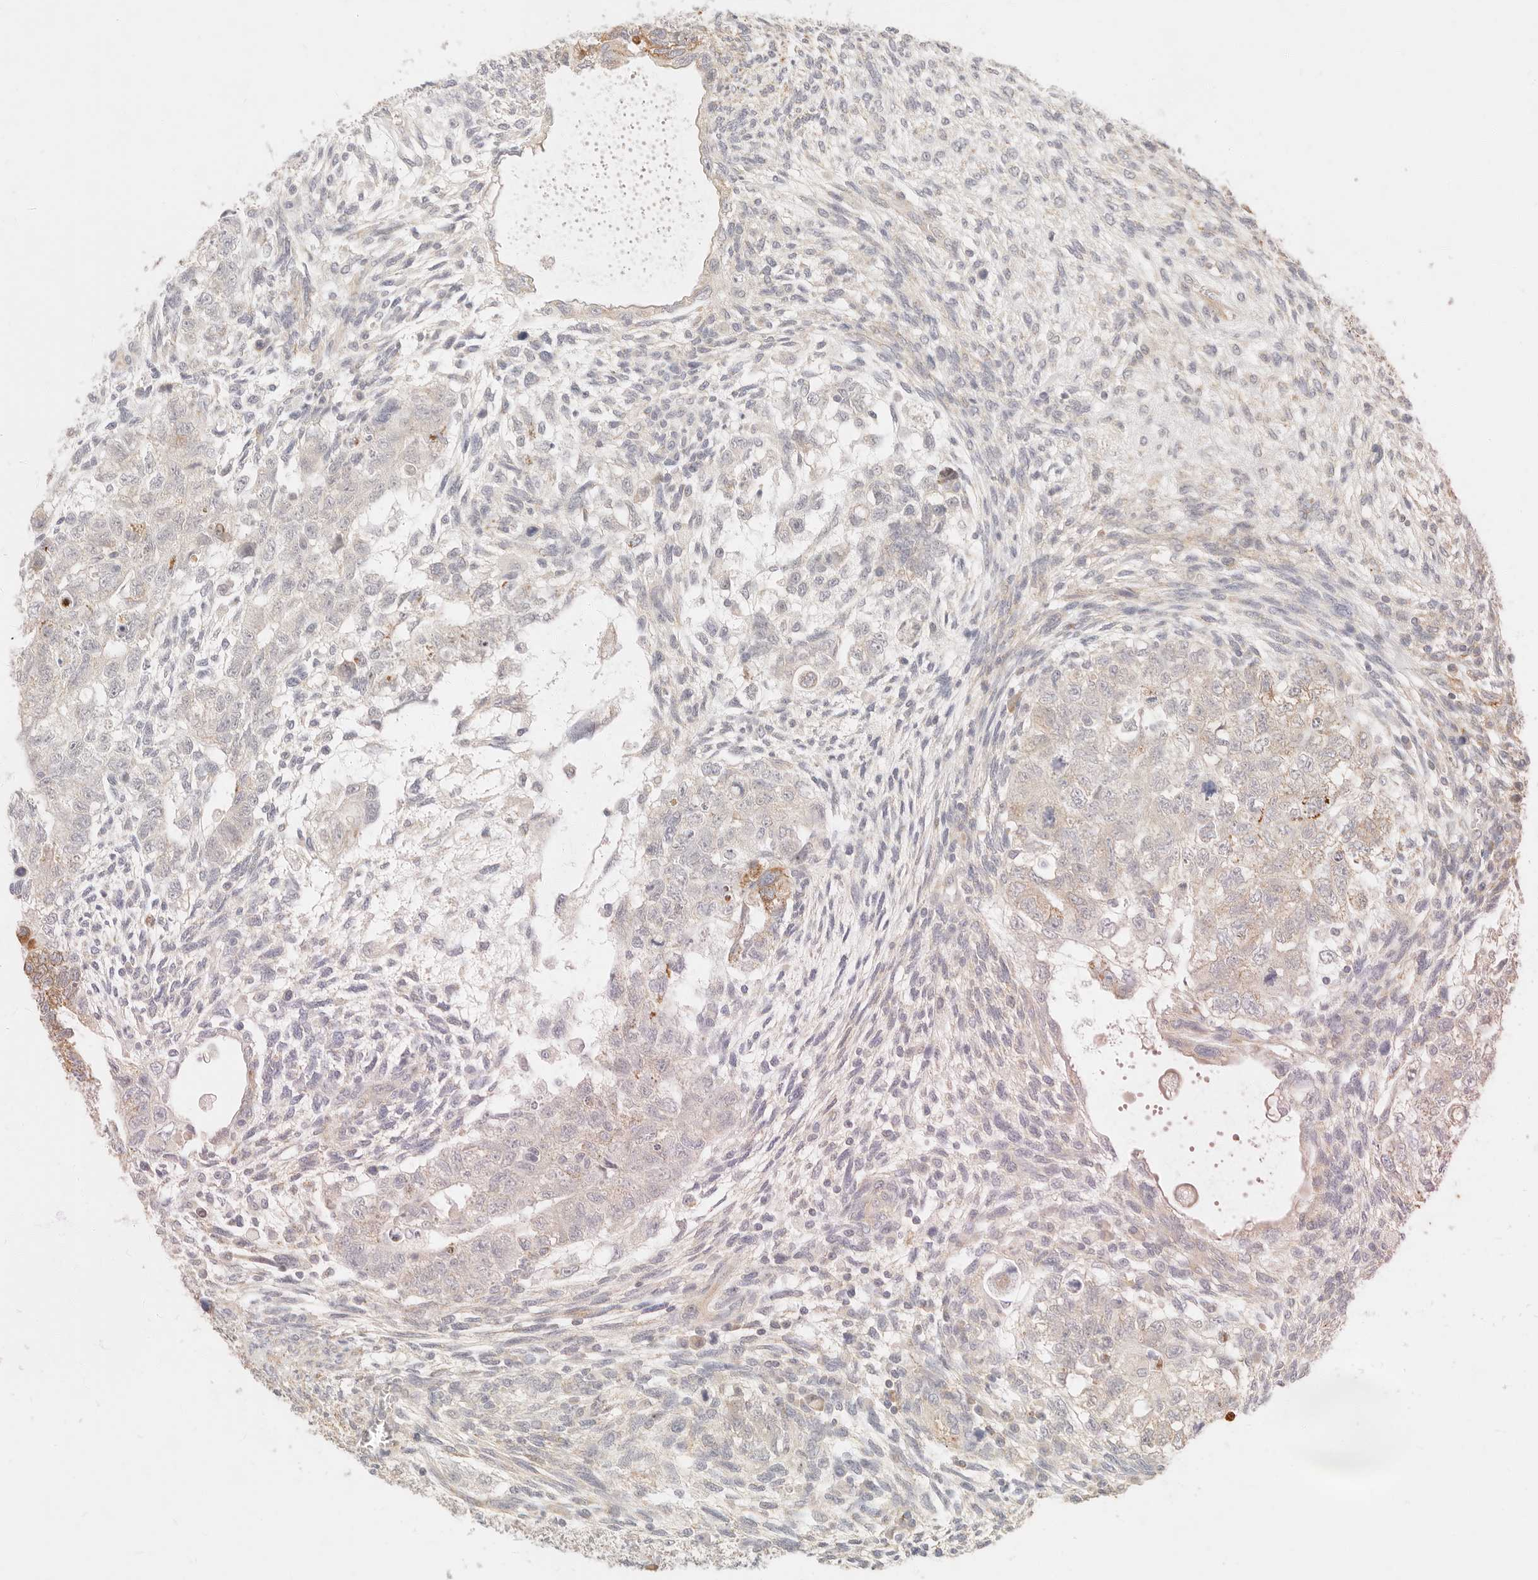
{"staining": {"intensity": "moderate", "quantity": "<25%", "location": "cytoplasmic/membranous"}, "tissue": "testis cancer", "cell_type": "Tumor cells", "image_type": "cancer", "snomed": [{"axis": "morphology", "description": "Carcinoma, Embryonal, NOS"}, {"axis": "topography", "description": "Testis"}], "caption": "This image shows immunohistochemistry (IHC) staining of human testis embryonal carcinoma, with low moderate cytoplasmic/membranous expression in approximately <25% of tumor cells.", "gene": "RUBCNL", "patient": {"sex": "male", "age": 37}}